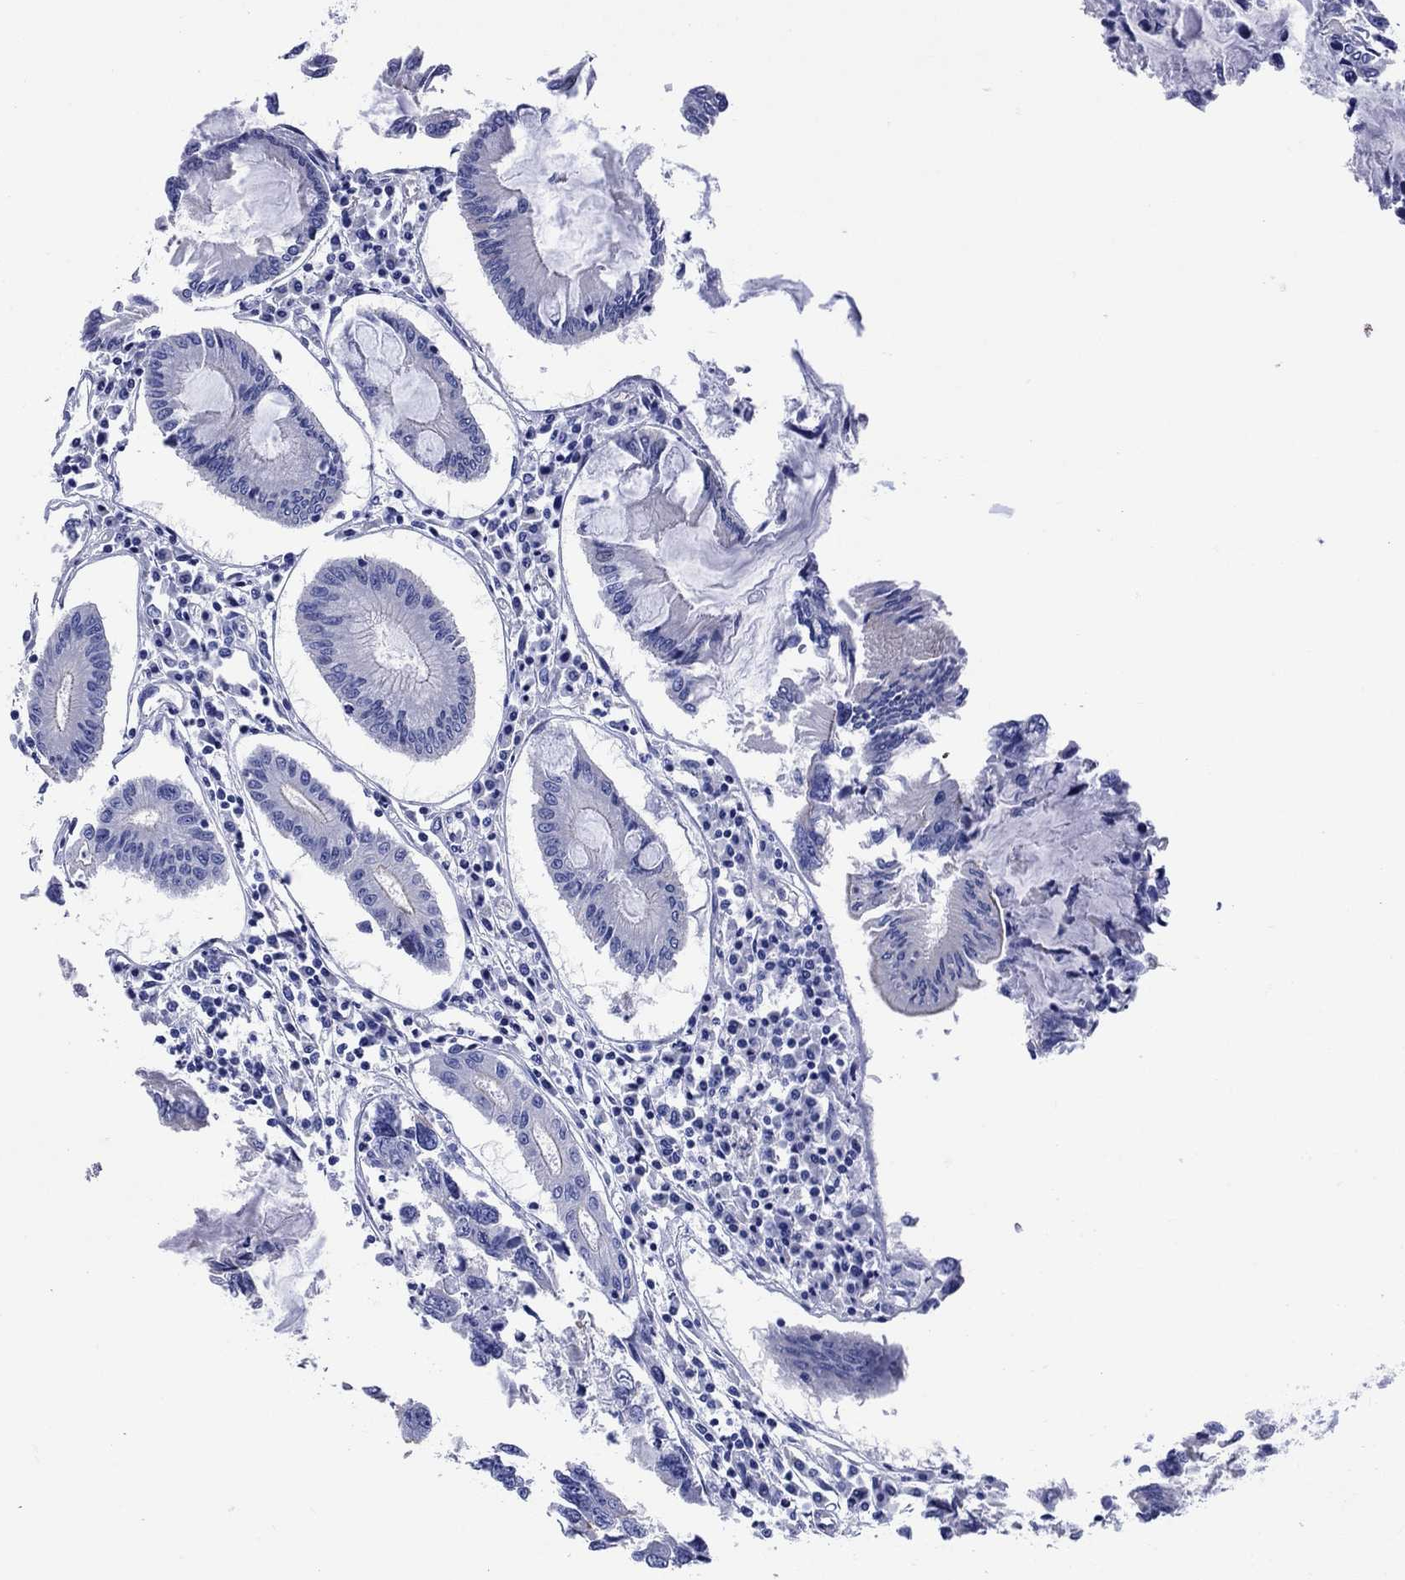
{"staining": {"intensity": "negative", "quantity": "none", "location": "none"}, "tissue": "colorectal cancer", "cell_type": "Tumor cells", "image_type": "cancer", "snomed": [{"axis": "morphology", "description": "Adenocarcinoma, NOS"}, {"axis": "topography", "description": "Colon"}], "caption": "This is an immunohistochemistry (IHC) image of colorectal cancer. There is no staining in tumor cells.", "gene": "SLC1A2", "patient": {"sex": "female", "age": 65}}